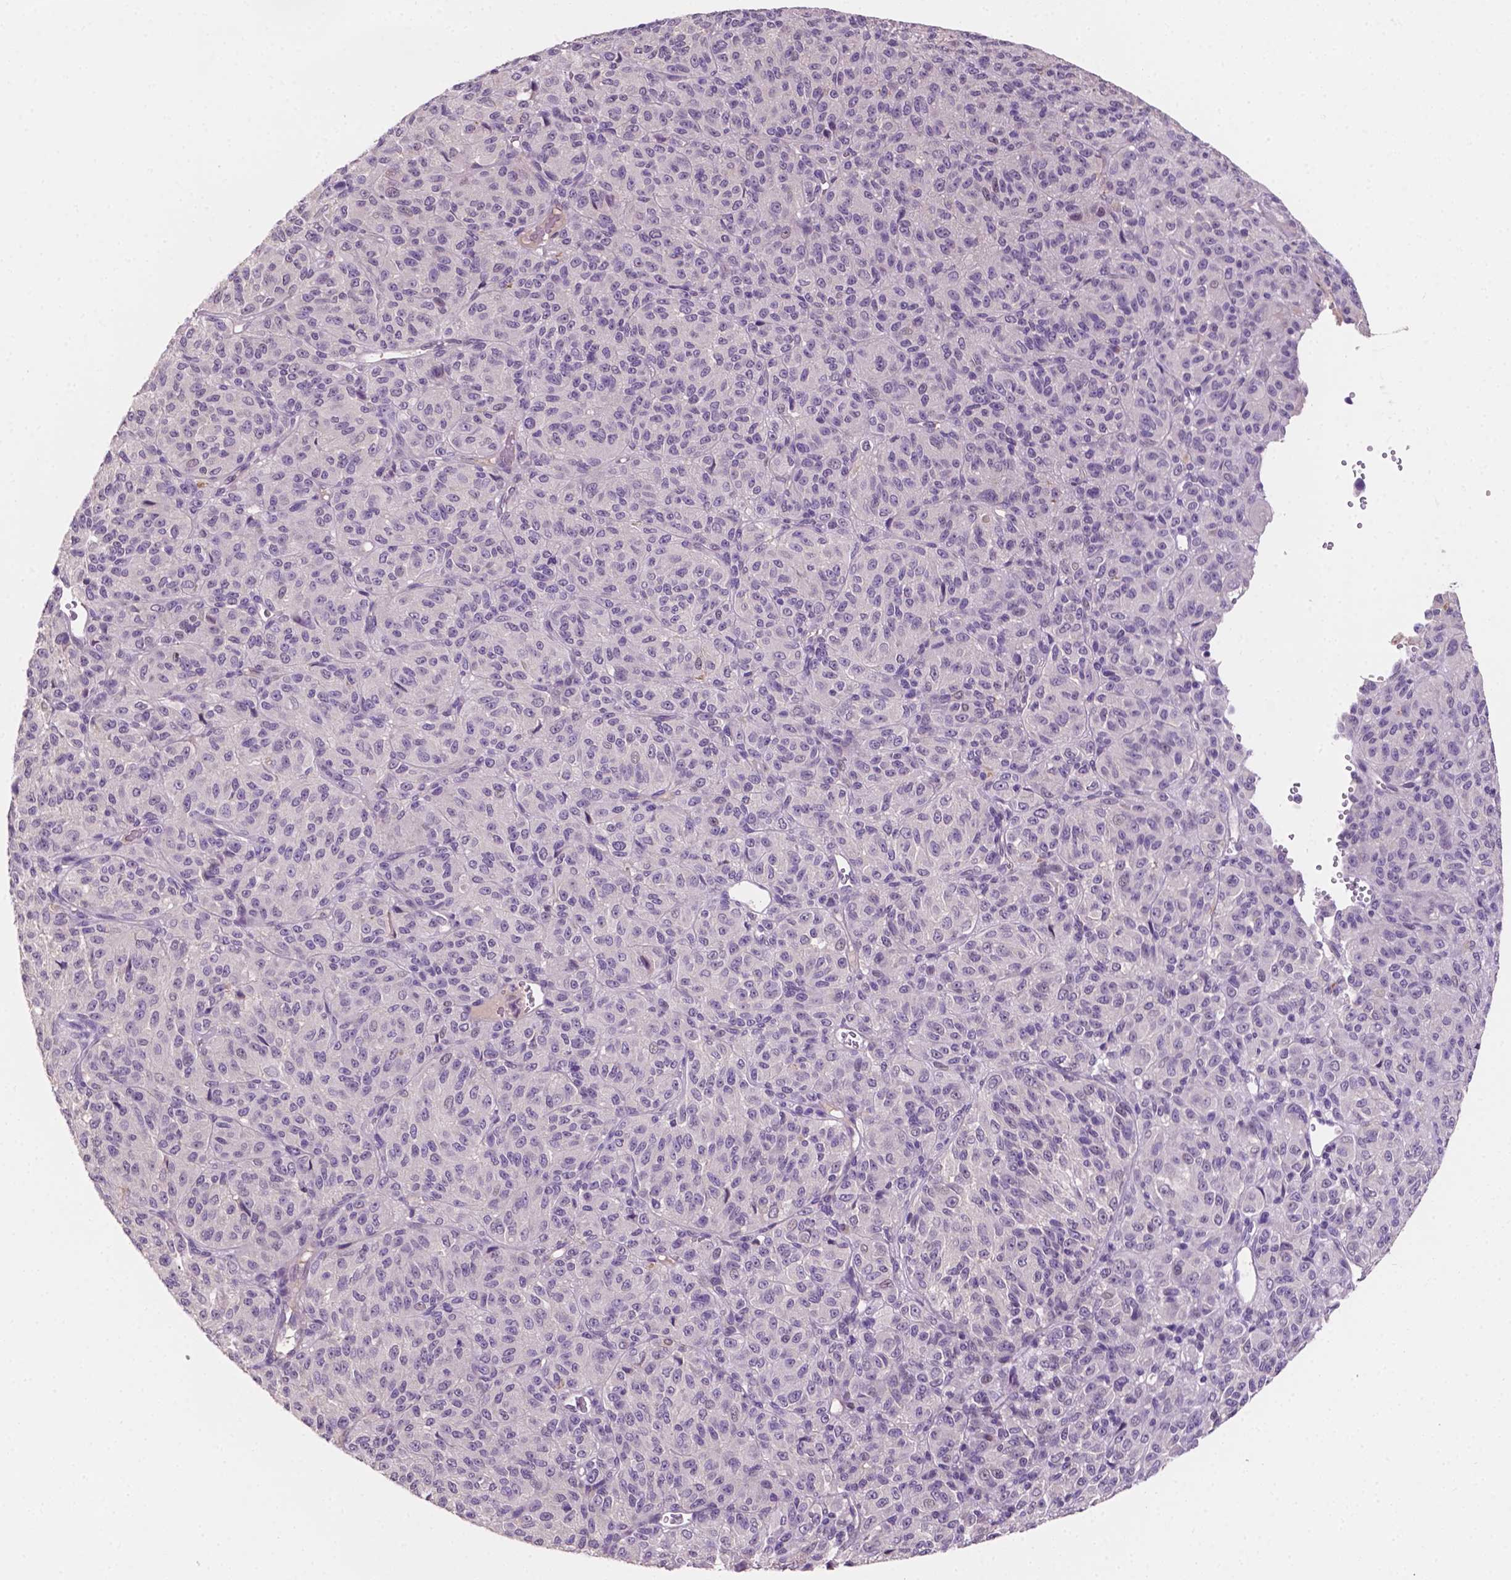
{"staining": {"intensity": "negative", "quantity": "none", "location": "none"}, "tissue": "melanoma", "cell_type": "Tumor cells", "image_type": "cancer", "snomed": [{"axis": "morphology", "description": "Malignant melanoma, Metastatic site"}, {"axis": "topography", "description": "Brain"}], "caption": "High magnification brightfield microscopy of melanoma stained with DAB (3,3'-diaminobenzidine) (brown) and counterstained with hematoxylin (blue): tumor cells show no significant positivity. (Immunohistochemistry (ihc), brightfield microscopy, high magnification).", "gene": "MROH6", "patient": {"sex": "female", "age": 56}}